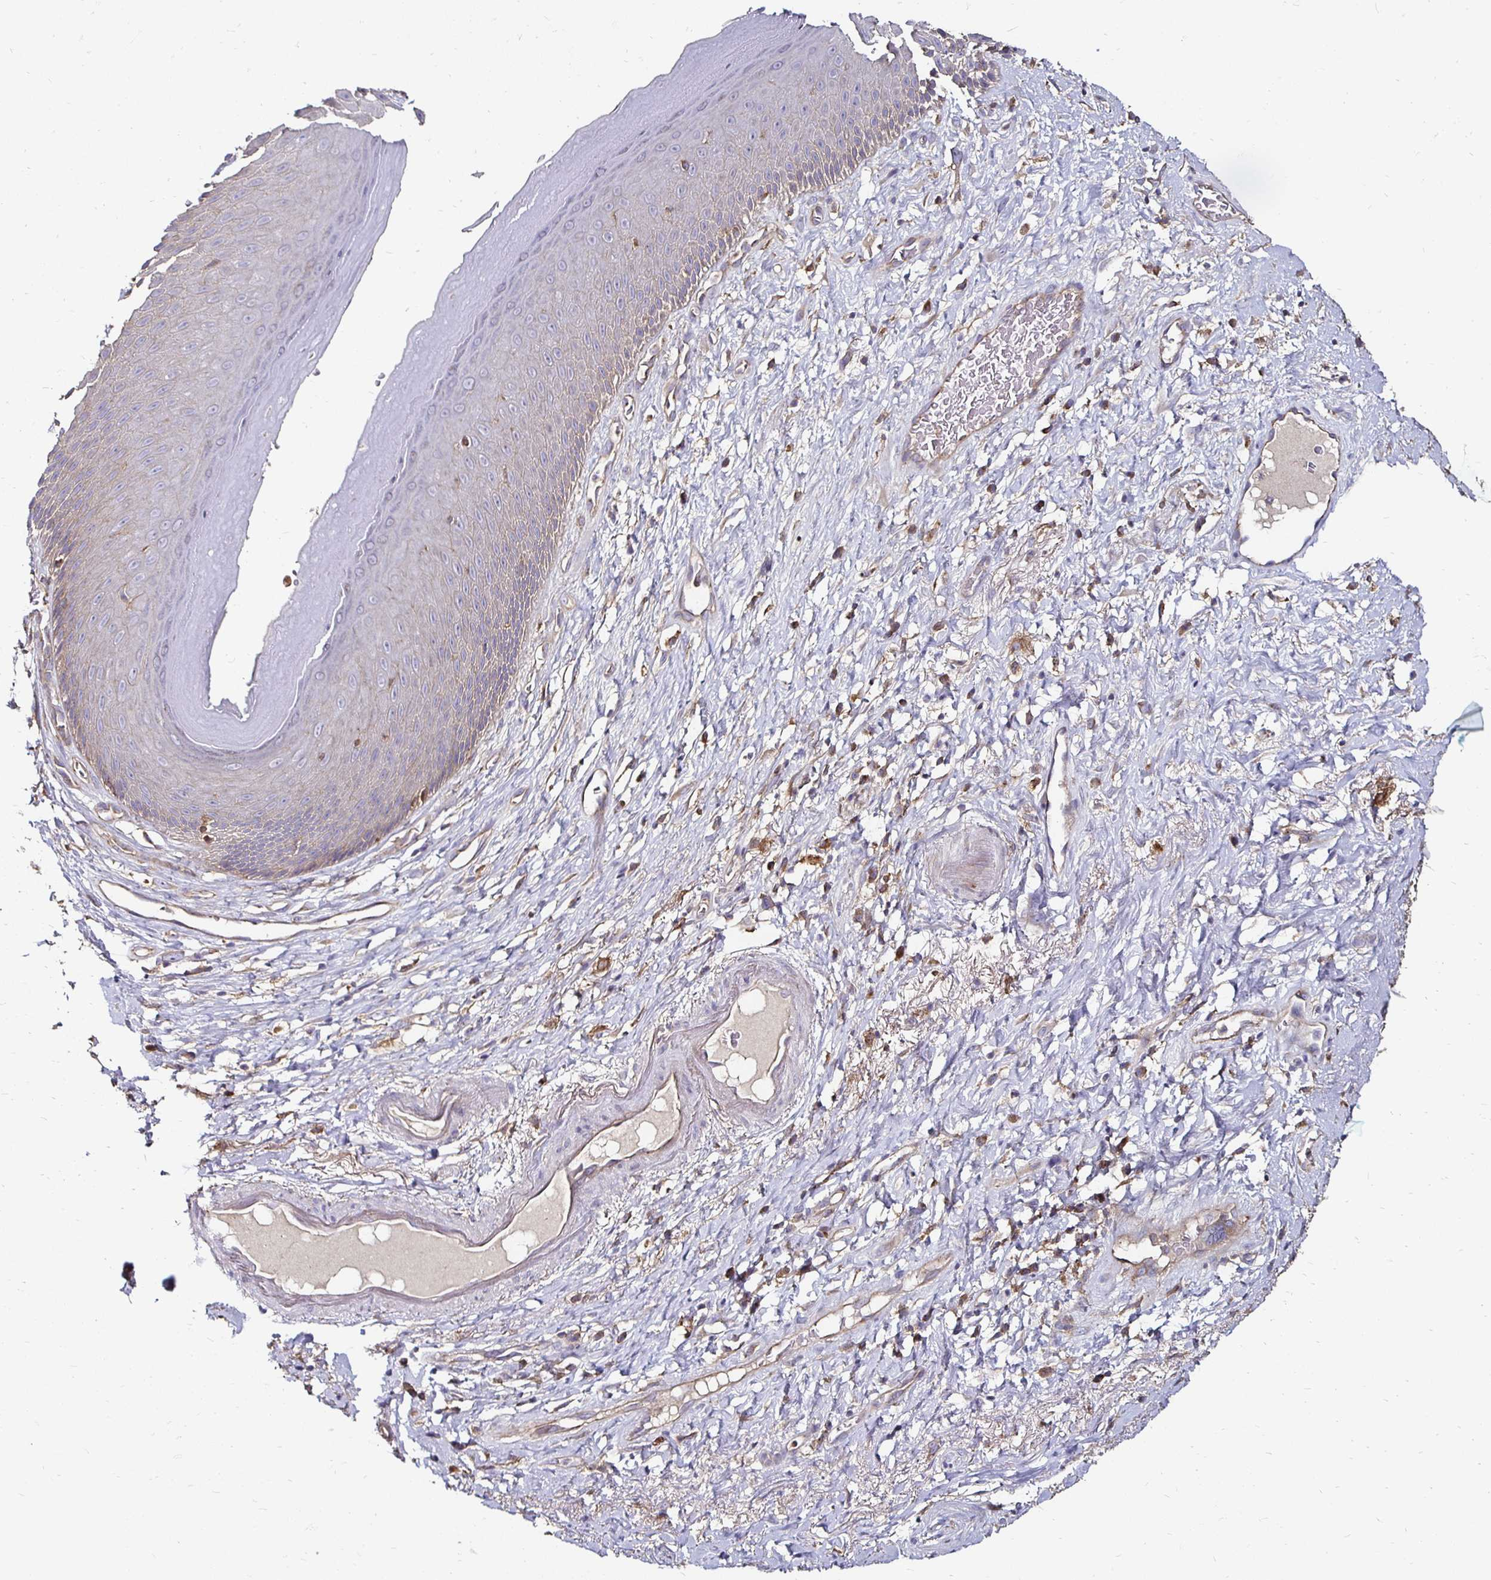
{"staining": {"intensity": "strong", "quantity": "<25%", "location": "cytoplasmic/membranous"}, "tissue": "skin", "cell_type": "Epidermal cells", "image_type": "normal", "snomed": [{"axis": "morphology", "description": "Normal tissue, NOS"}, {"axis": "topography", "description": "Anal"}], "caption": "This micrograph shows immunohistochemistry staining of unremarkable human skin, with medium strong cytoplasmic/membranous staining in about <25% of epidermal cells.", "gene": "NCSTN", "patient": {"sex": "male", "age": 78}}